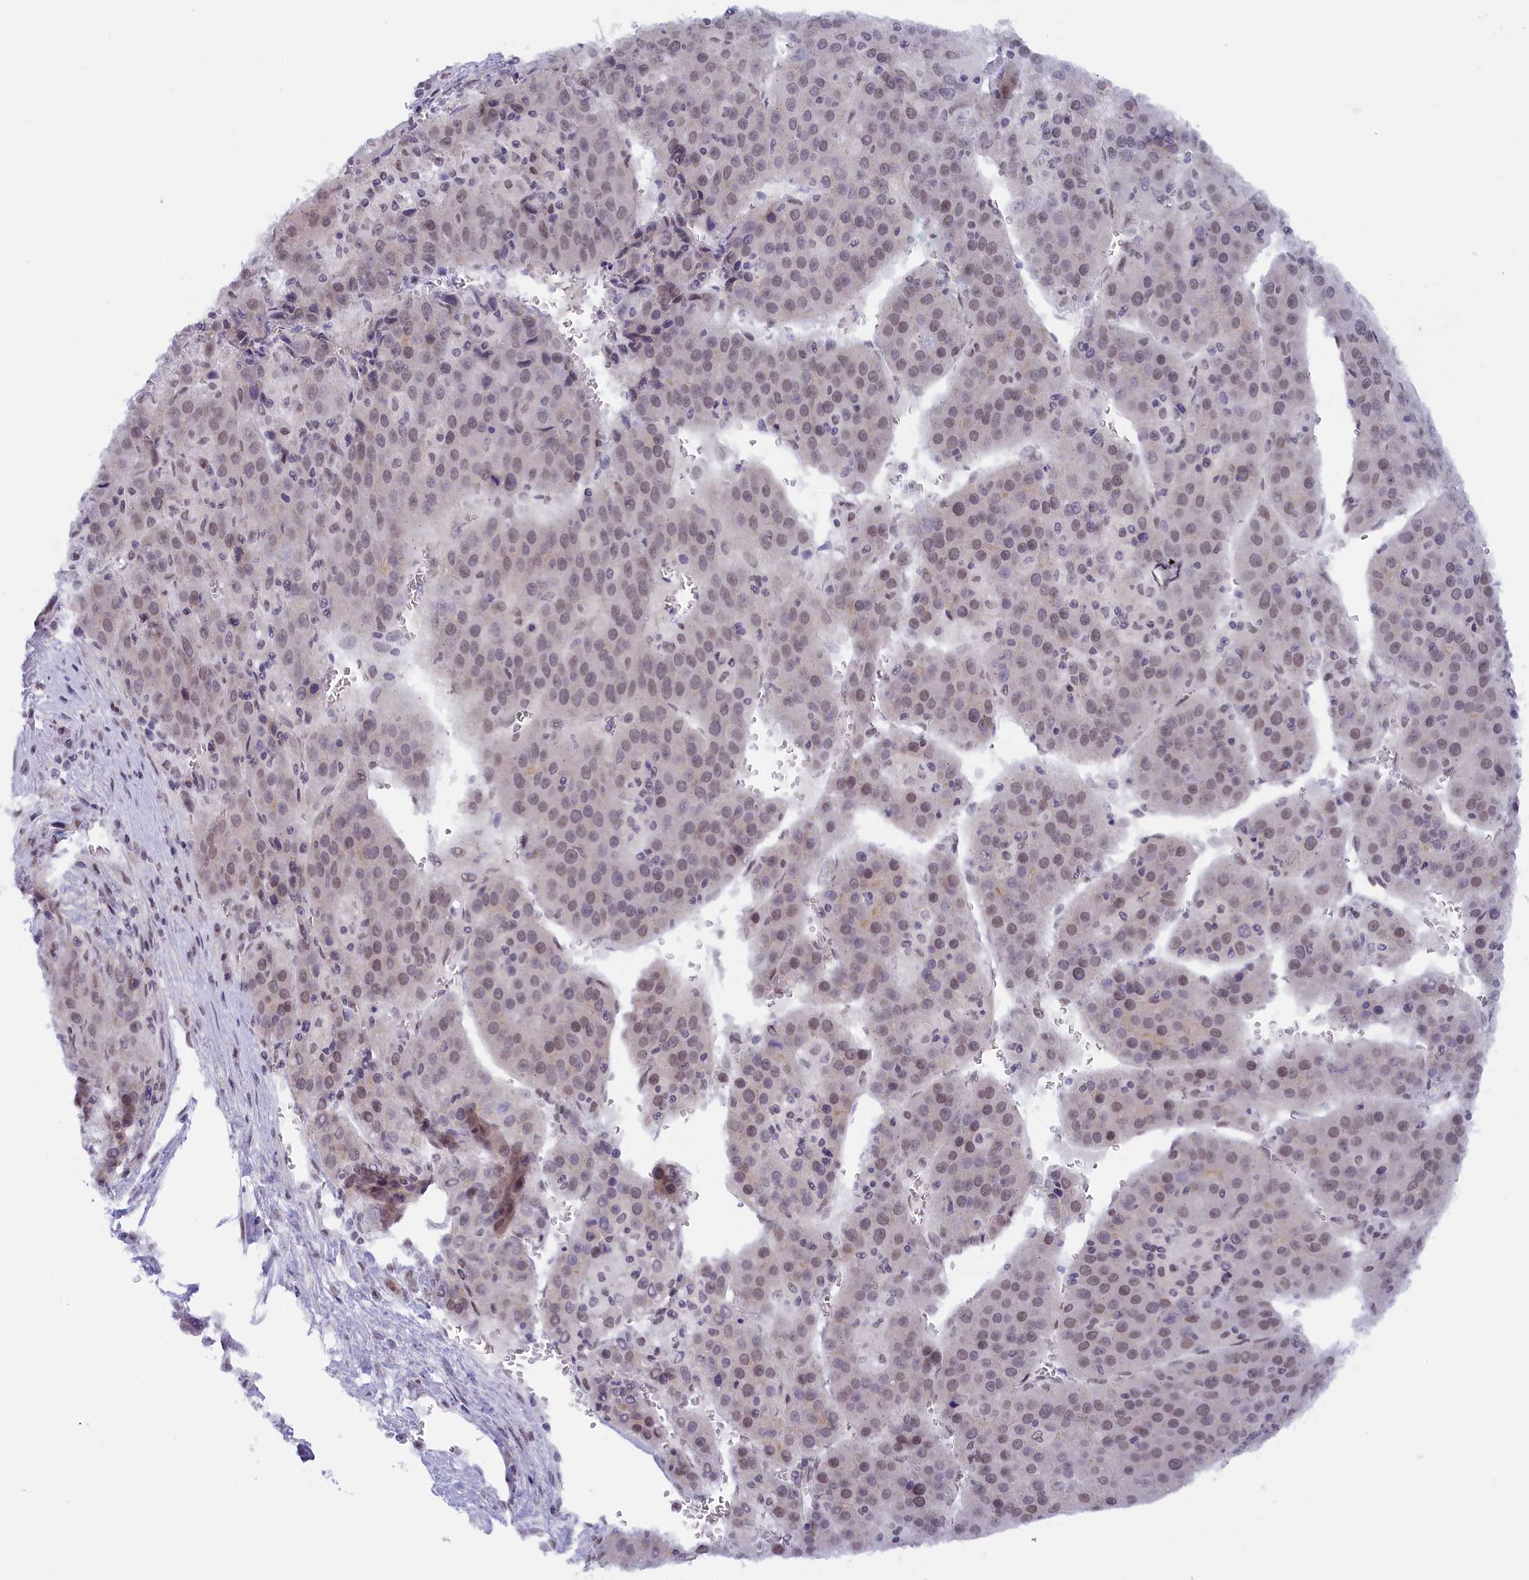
{"staining": {"intensity": "weak", "quantity": "25%-75%", "location": "nuclear"}, "tissue": "liver cancer", "cell_type": "Tumor cells", "image_type": "cancer", "snomed": [{"axis": "morphology", "description": "Carcinoma, Hepatocellular, NOS"}, {"axis": "topography", "description": "Liver"}], "caption": "Liver cancer stained with immunohistochemistry (IHC) reveals weak nuclear positivity in about 25%-75% of tumor cells.", "gene": "SEC31B", "patient": {"sex": "female", "age": 53}}